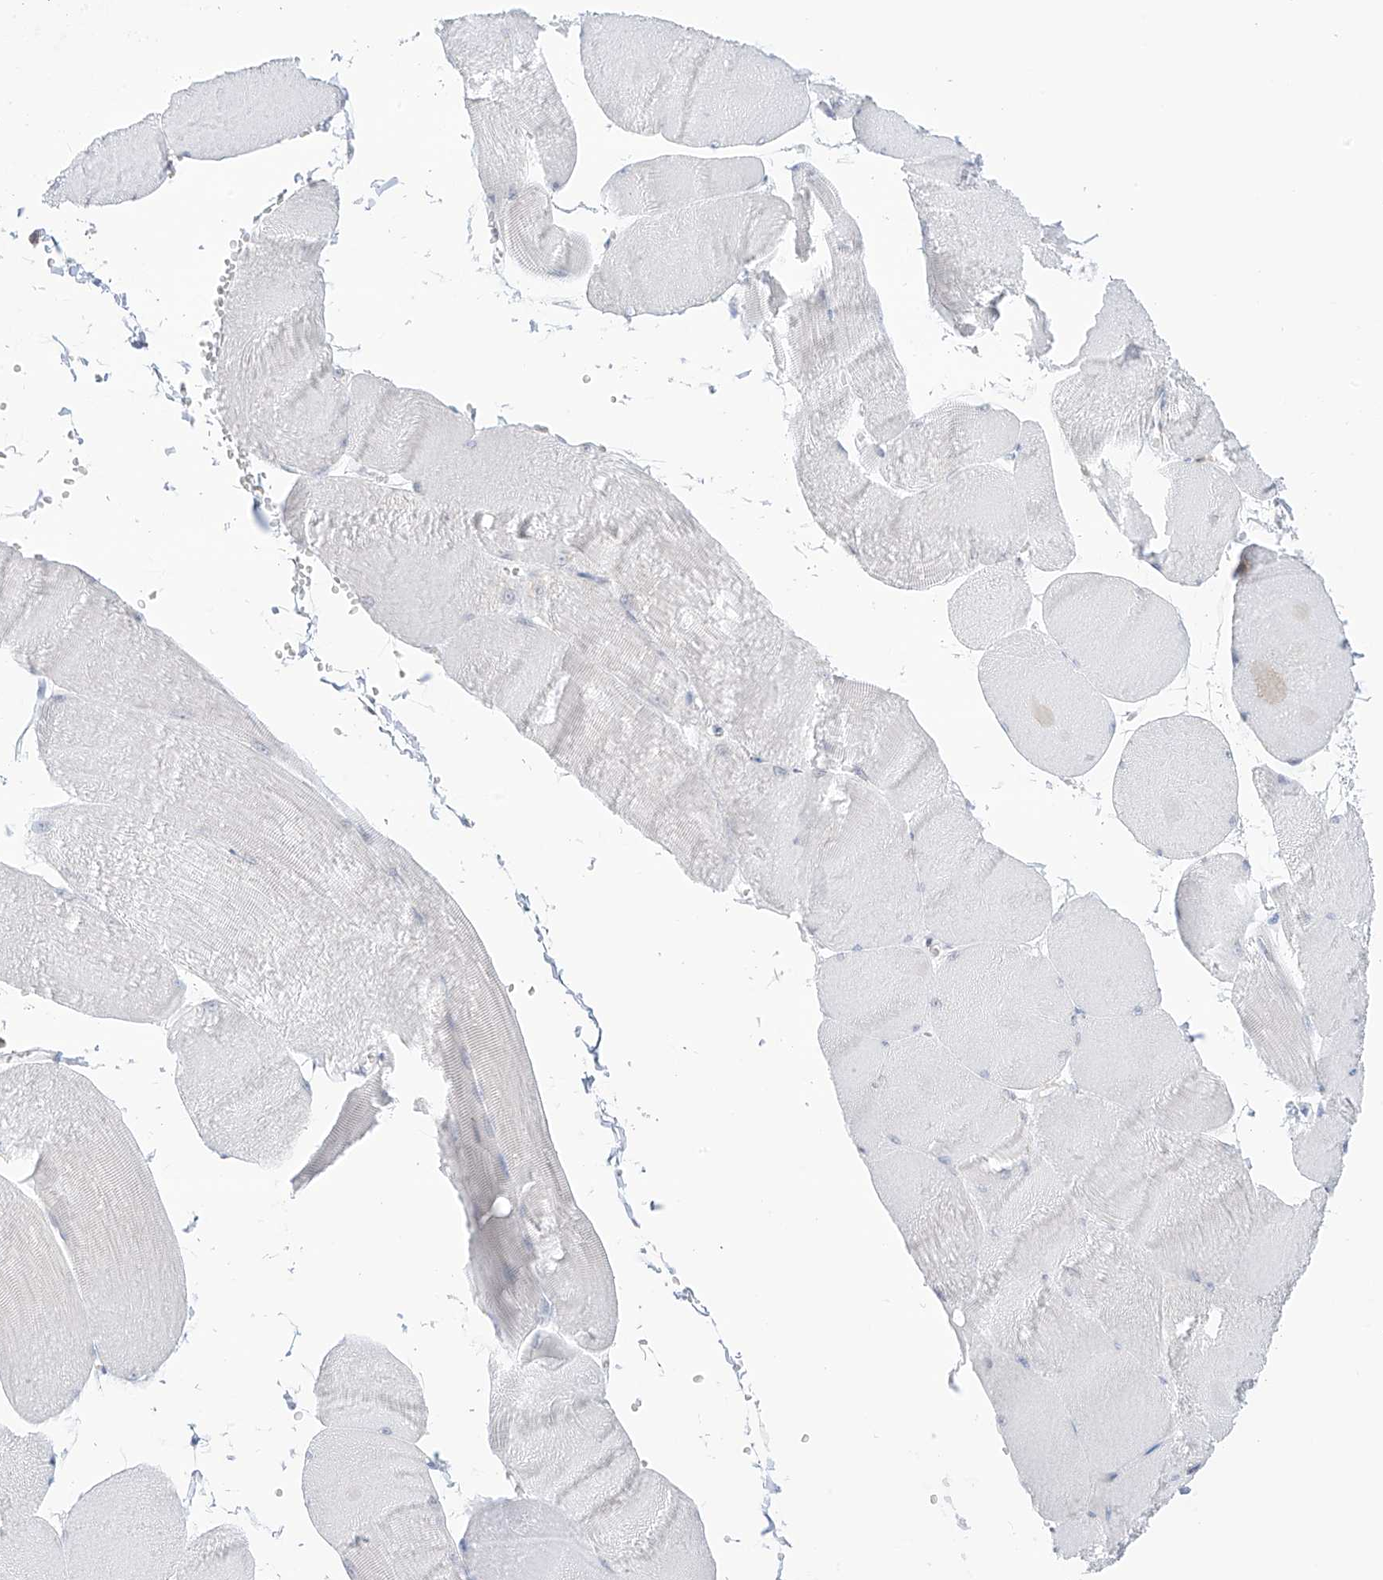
{"staining": {"intensity": "negative", "quantity": "none", "location": "none"}, "tissue": "skeletal muscle", "cell_type": "Myocytes", "image_type": "normal", "snomed": [{"axis": "morphology", "description": "Normal tissue, NOS"}, {"axis": "morphology", "description": "Basal cell carcinoma"}, {"axis": "topography", "description": "Skeletal muscle"}], "caption": "This histopathology image is of unremarkable skeletal muscle stained with IHC to label a protein in brown with the nuclei are counter-stained blue. There is no positivity in myocytes.", "gene": "TBXAS1", "patient": {"sex": "female", "age": 64}}